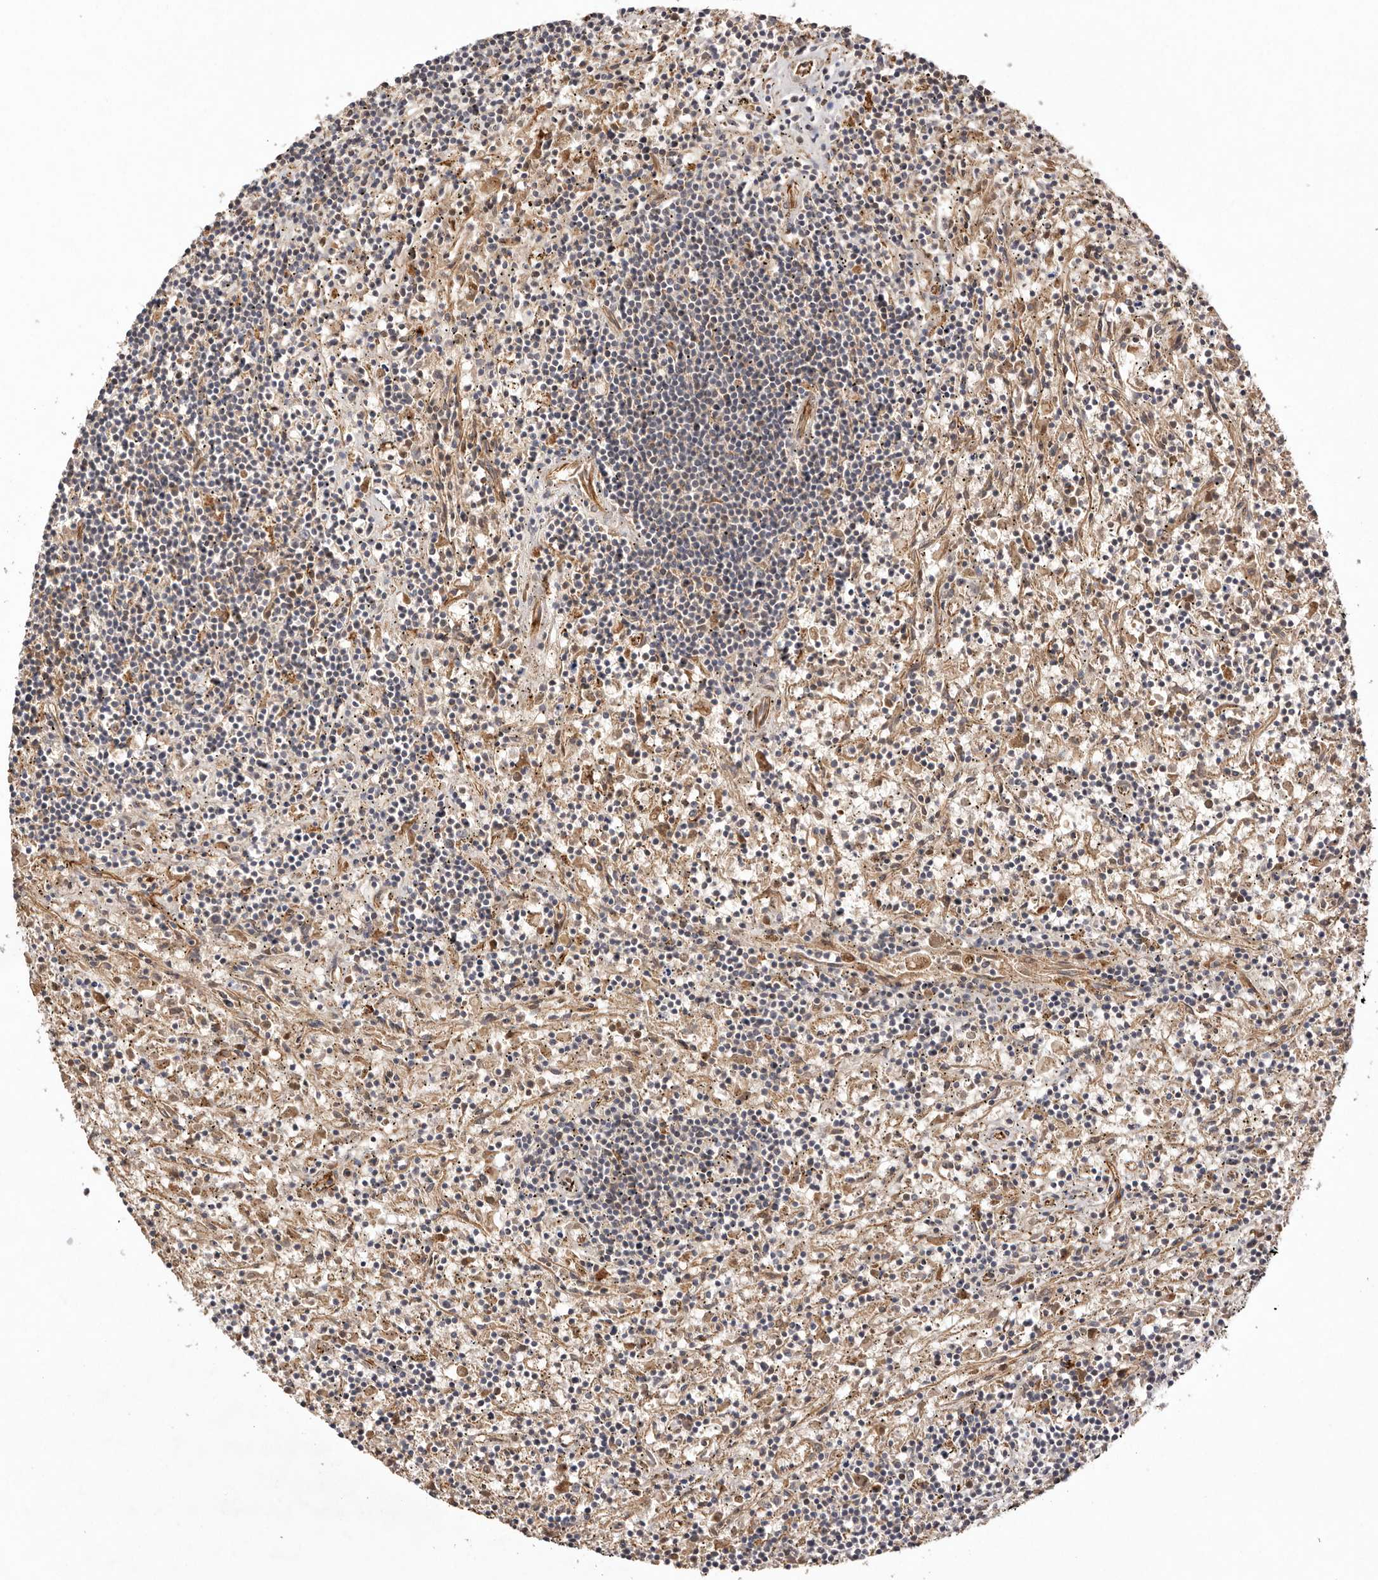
{"staining": {"intensity": "weak", "quantity": "<25%", "location": "cytoplasmic/membranous"}, "tissue": "lymphoma", "cell_type": "Tumor cells", "image_type": "cancer", "snomed": [{"axis": "morphology", "description": "Malignant lymphoma, non-Hodgkin's type, Low grade"}, {"axis": "topography", "description": "Spleen"}], "caption": "Immunohistochemistry of malignant lymphoma, non-Hodgkin's type (low-grade) shows no expression in tumor cells.", "gene": "UBR2", "patient": {"sex": "male", "age": 76}}